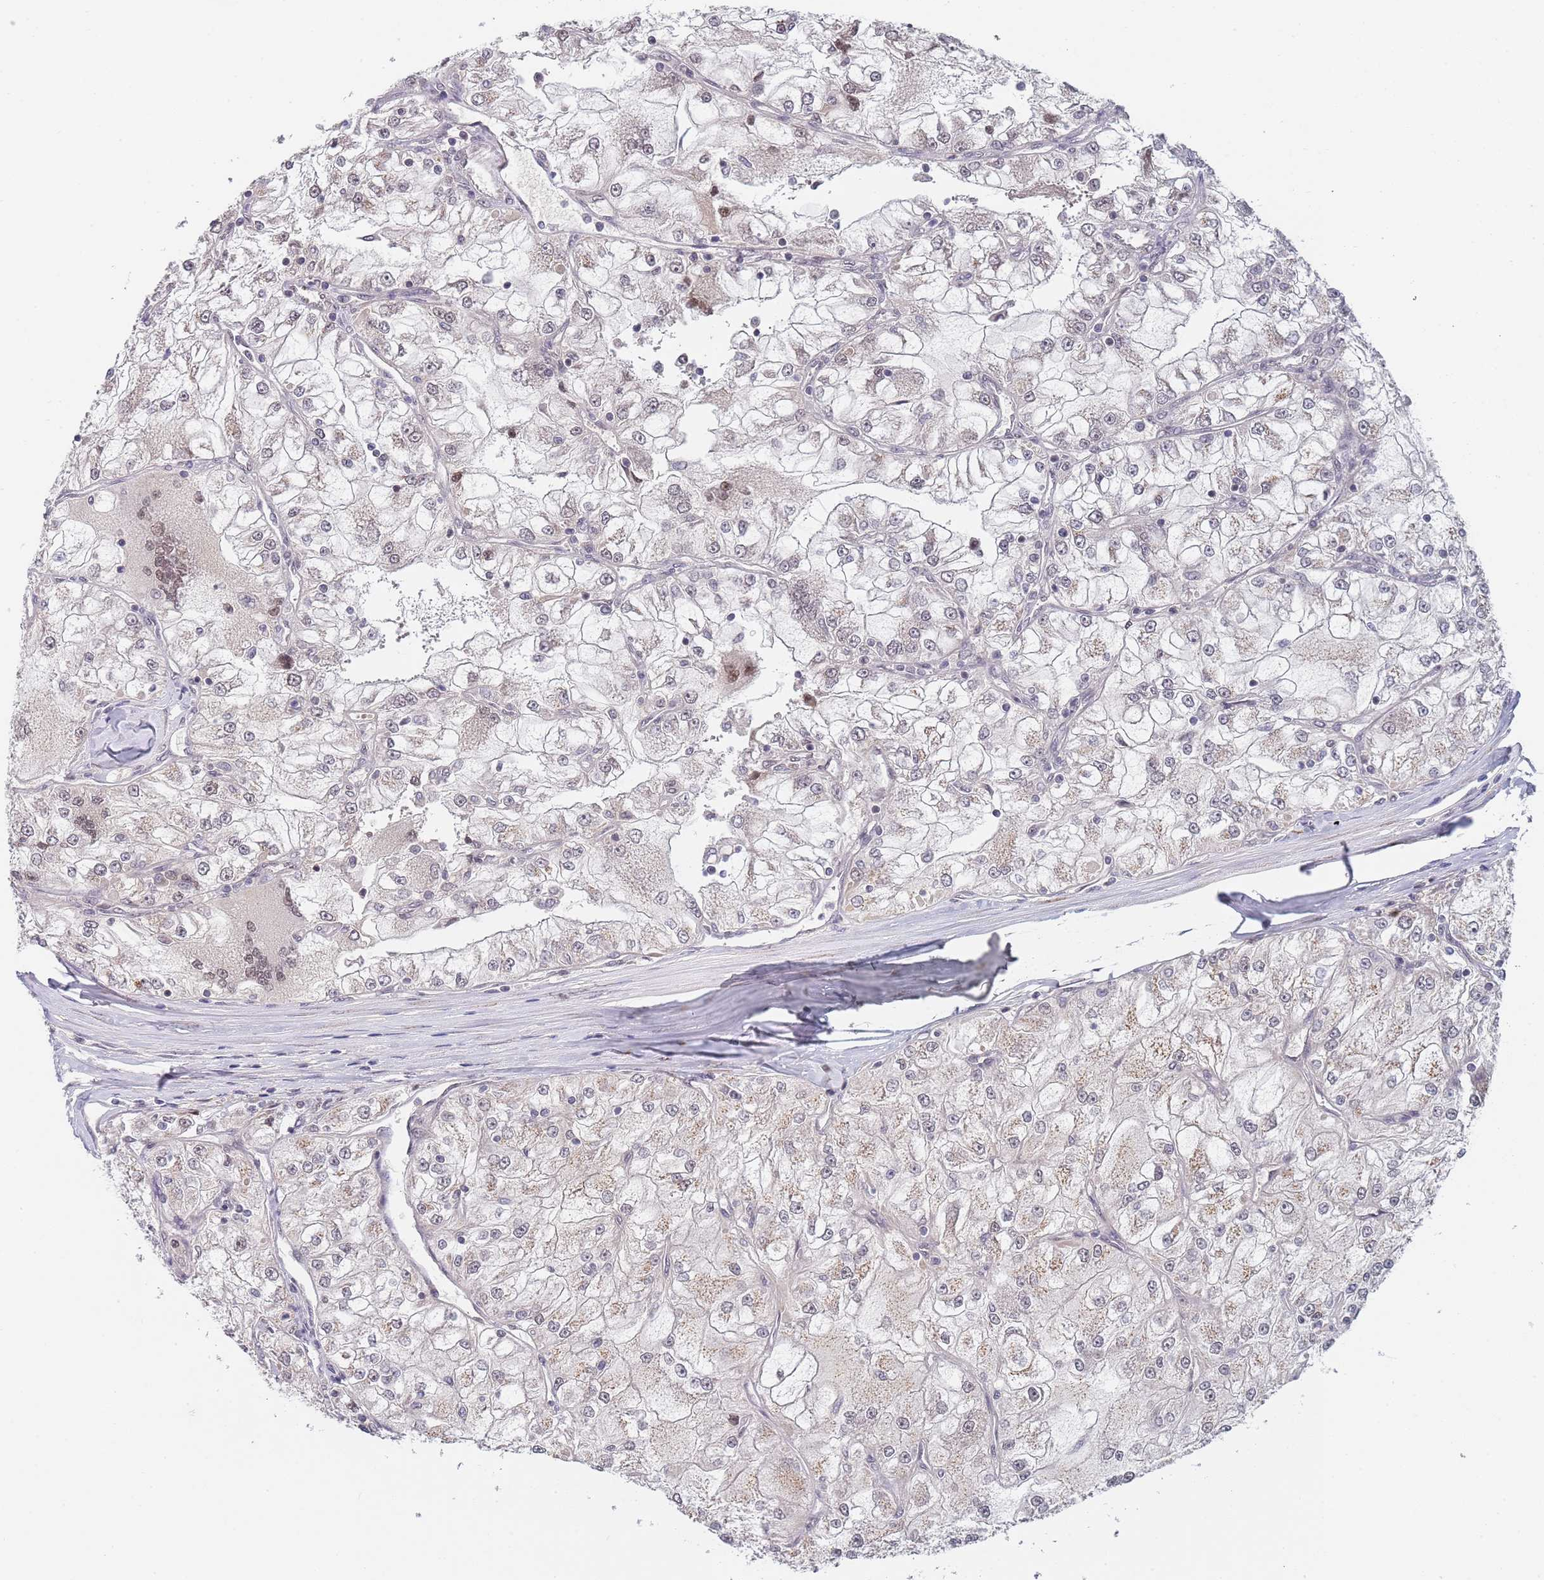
{"staining": {"intensity": "negative", "quantity": "none", "location": "none"}, "tissue": "renal cancer", "cell_type": "Tumor cells", "image_type": "cancer", "snomed": [{"axis": "morphology", "description": "Adenocarcinoma, NOS"}, {"axis": "topography", "description": "Kidney"}], "caption": "Image shows no protein positivity in tumor cells of renal cancer (adenocarcinoma) tissue.", "gene": "B4GALT4", "patient": {"sex": "female", "age": 72}}